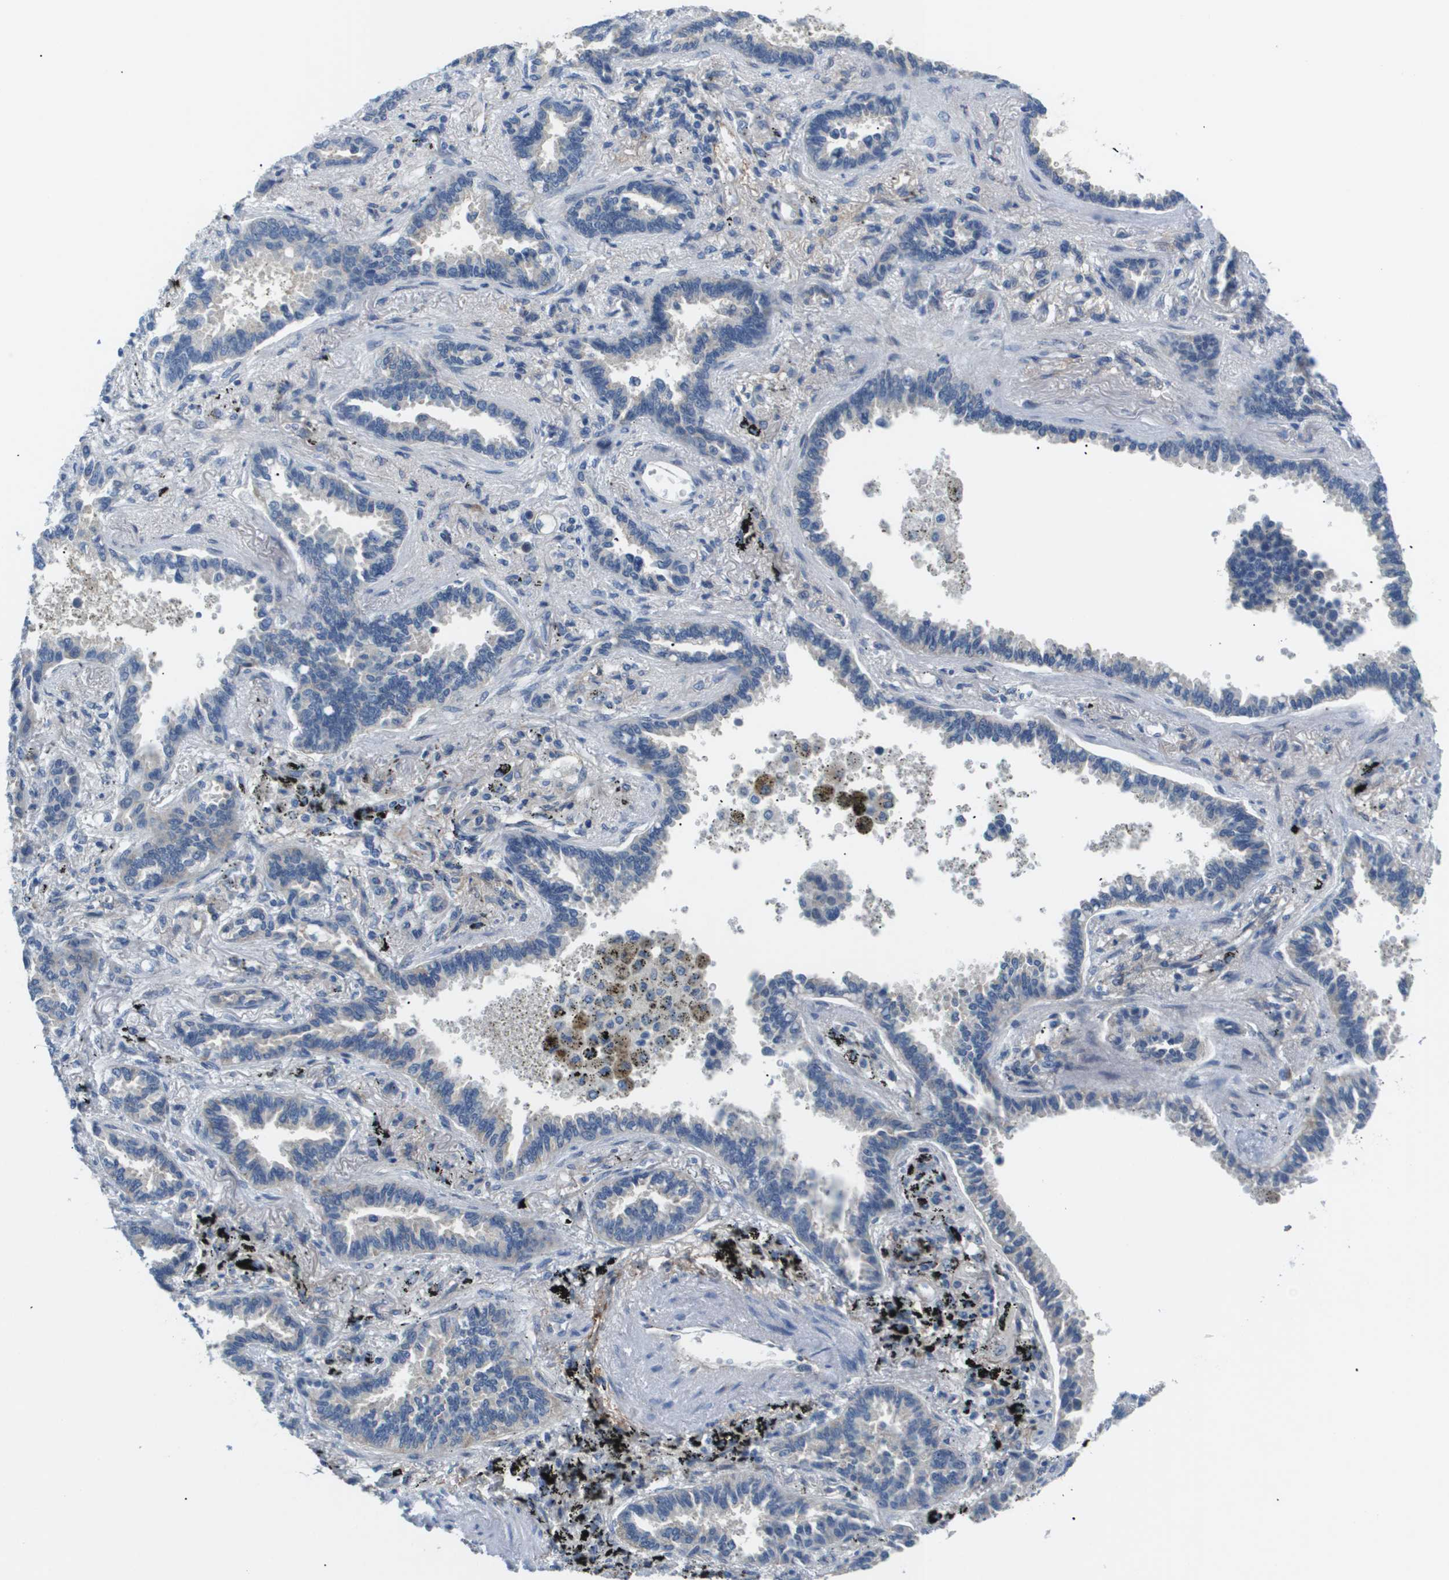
{"staining": {"intensity": "negative", "quantity": "none", "location": "none"}, "tissue": "lung cancer", "cell_type": "Tumor cells", "image_type": "cancer", "snomed": [{"axis": "morphology", "description": "Normal tissue, NOS"}, {"axis": "morphology", "description": "Adenocarcinoma, NOS"}, {"axis": "topography", "description": "Lung"}], "caption": "Immunohistochemistry (IHC) of human adenocarcinoma (lung) displays no staining in tumor cells.", "gene": "OTUD5", "patient": {"sex": "male", "age": 59}}